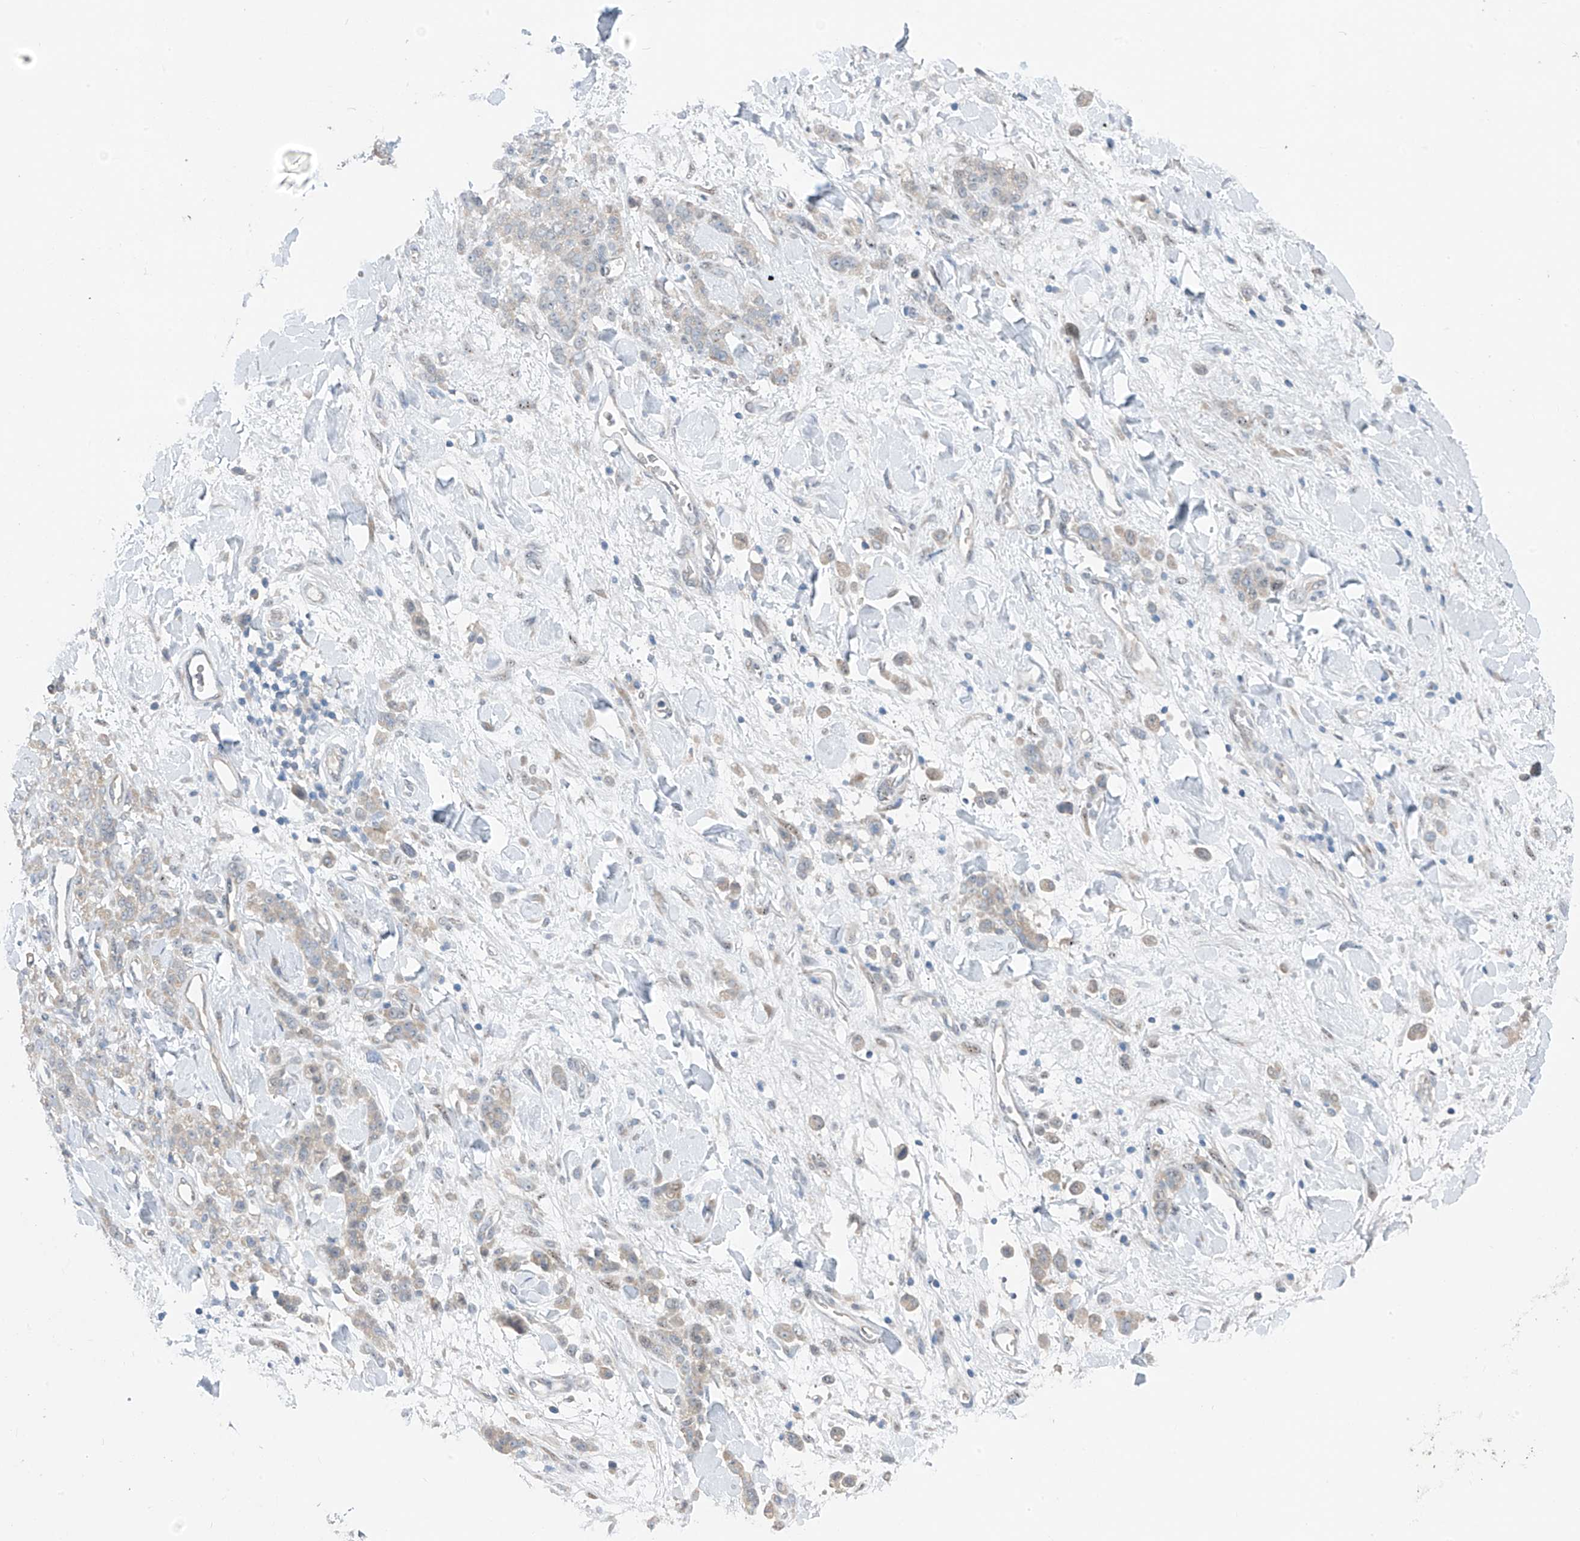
{"staining": {"intensity": "weak", "quantity": "25%-75%", "location": "cytoplasmic/membranous"}, "tissue": "stomach cancer", "cell_type": "Tumor cells", "image_type": "cancer", "snomed": [{"axis": "morphology", "description": "Normal tissue, NOS"}, {"axis": "morphology", "description": "Adenocarcinoma, NOS"}, {"axis": "topography", "description": "Stomach"}], "caption": "High-magnification brightfield microscopy of stomach cancer stained with DAB (3,3'-diaminobenzidine) (brown) and counterstained with hematoxylin (blue). tumor cells exhibit weak cytoplasmic/membranous positivity is present in about25%-75% of cells. (DAB (3,3'-diaminobenzidine) = brown stain, brightfield microscopy at high magnification).", "gene": "RPL4", "patient": {"sex": "male", "age": 82}}